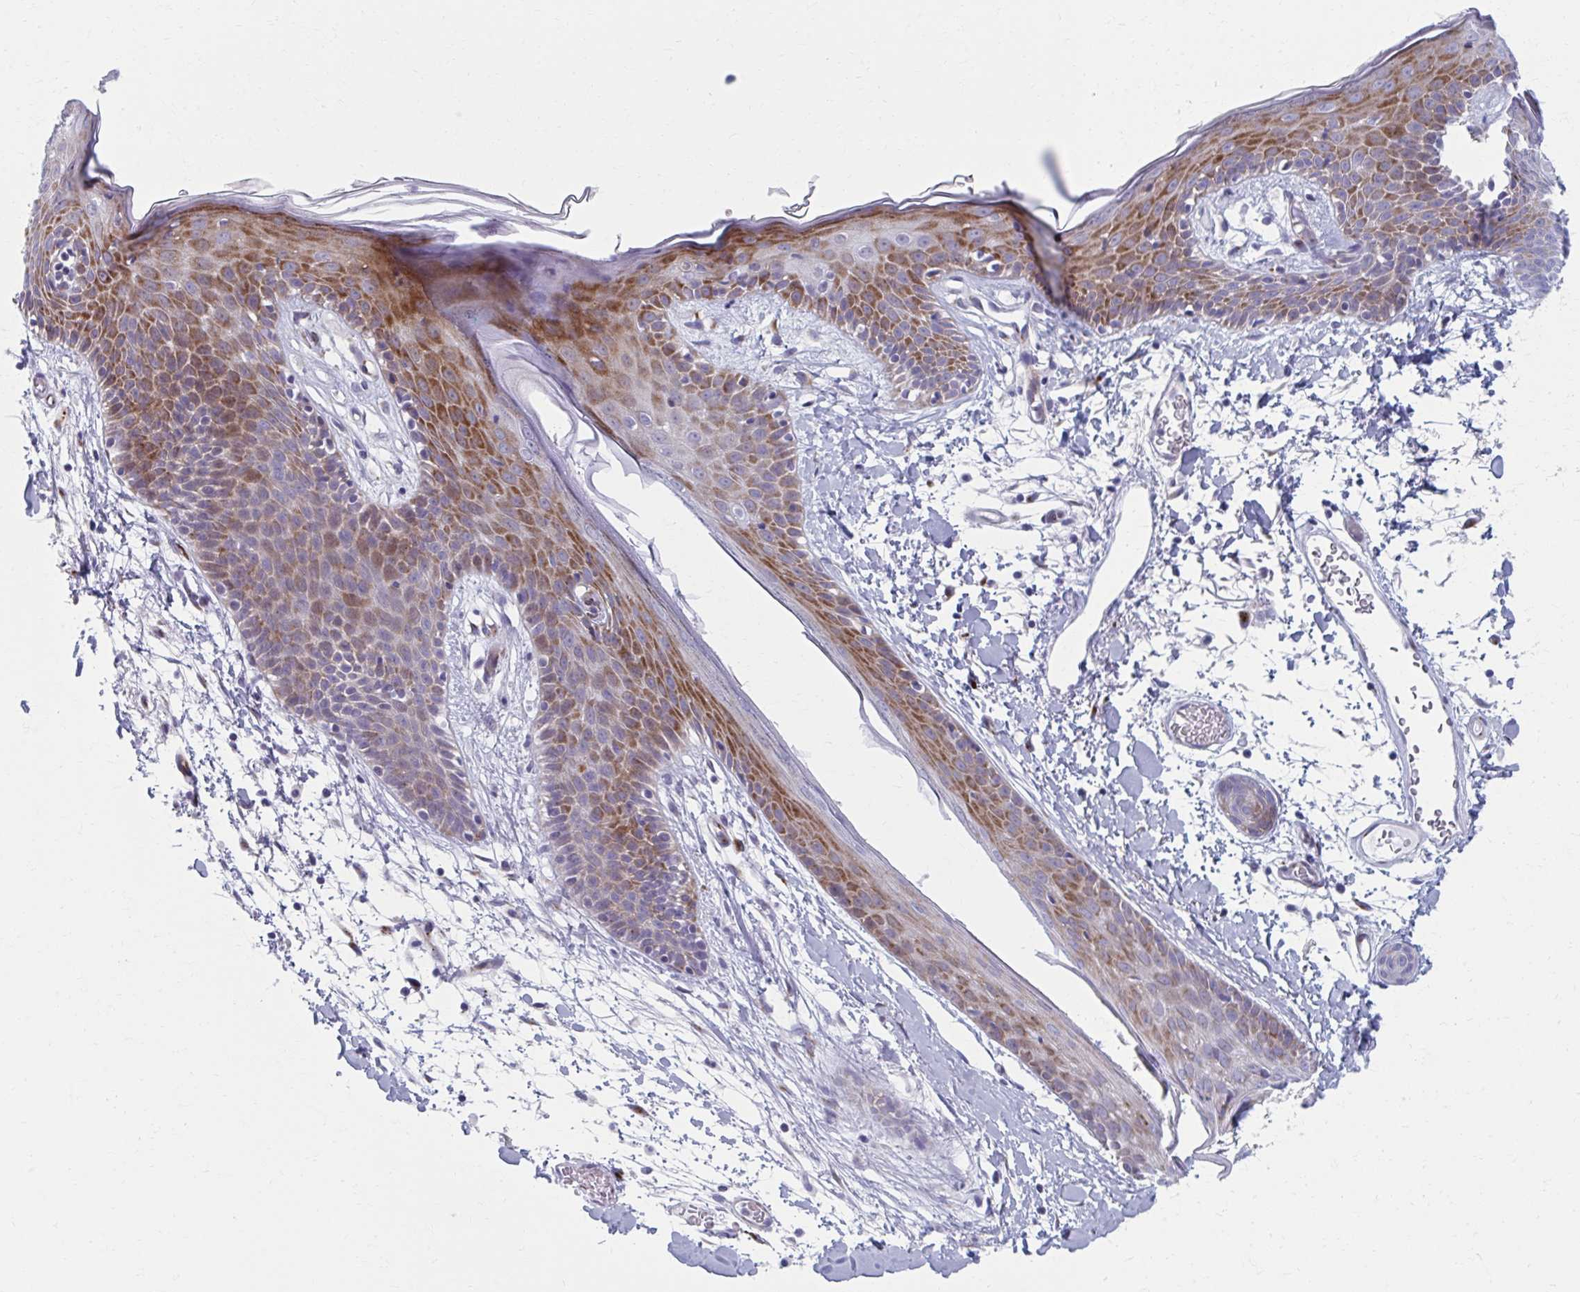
{"staining": {"intensity": "negative", "quantity": "none", "location": "none"}, "tissue": "skin", "cell_type": "Fibroblasts", "image_type": "normal", "snomed": [{"axis": "morphology", "description": "Normal tissue, NOS"}, {"axis": "topography", "description": "Skin"}], "caption": "Fibroblasts show no significant positivity in benign skin. (Immunohistochemistry, brightfield microscopy, high magnification).", "gene": "OLFM2", "patient": {"sex": "male", "age": 79}}